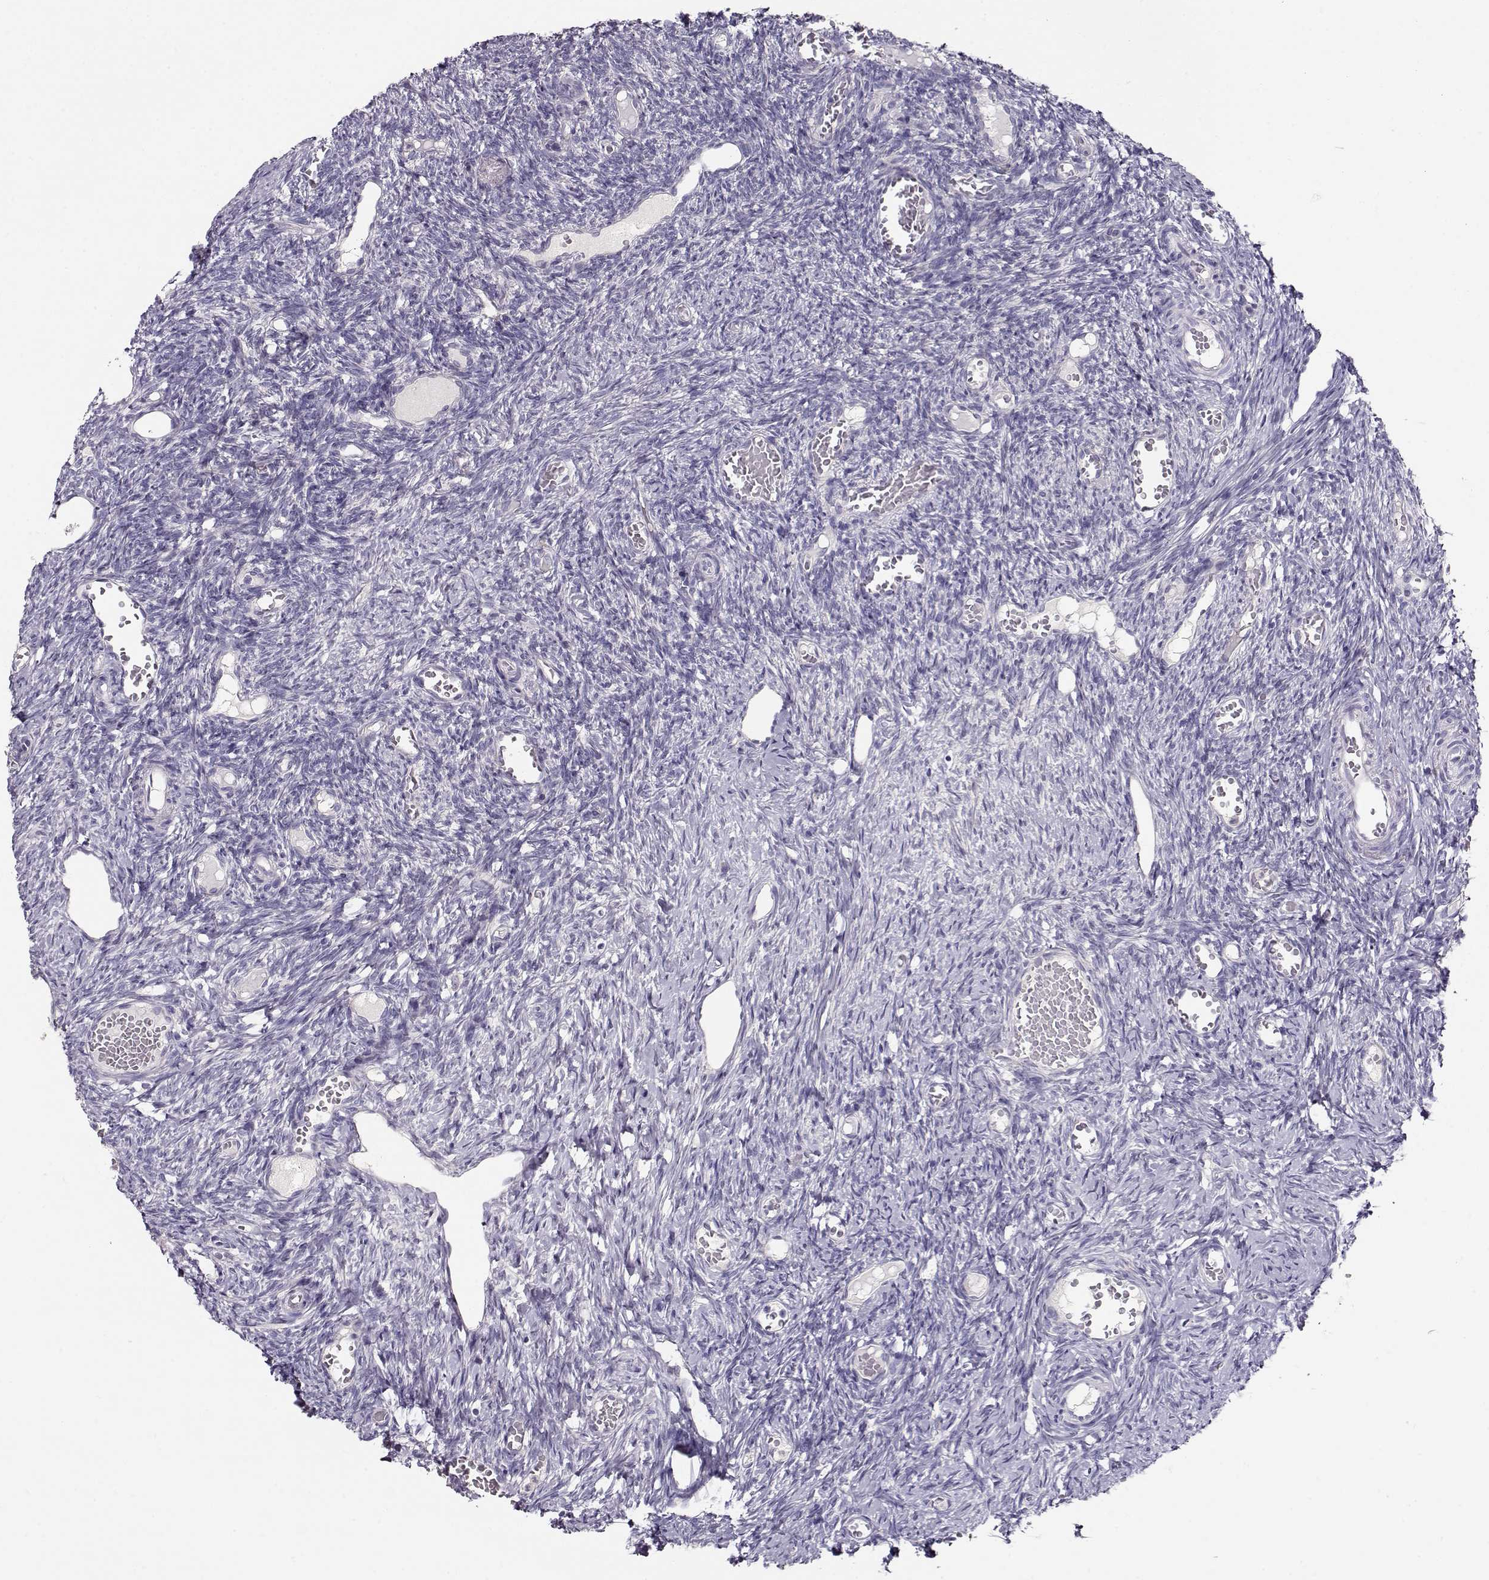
{"staining": {"intensity": "negative", "quantity": "none", "location": "none"}, "tissue": "ovary", "cell_type": "Ovarian stroma cells", "image_type": "normal", "snomed": [{"axis": "morphology", "description": "Normal tissue, NOS"}, {"axis": "topography", "description": "Ovary"}], "caption": "Immunohistochemical staining of unremarkable human ovary shows no significant positivity in ovarian stroma cells.", "gene": "NDRG4", "patient": {"sex": "female", "age": 39}}